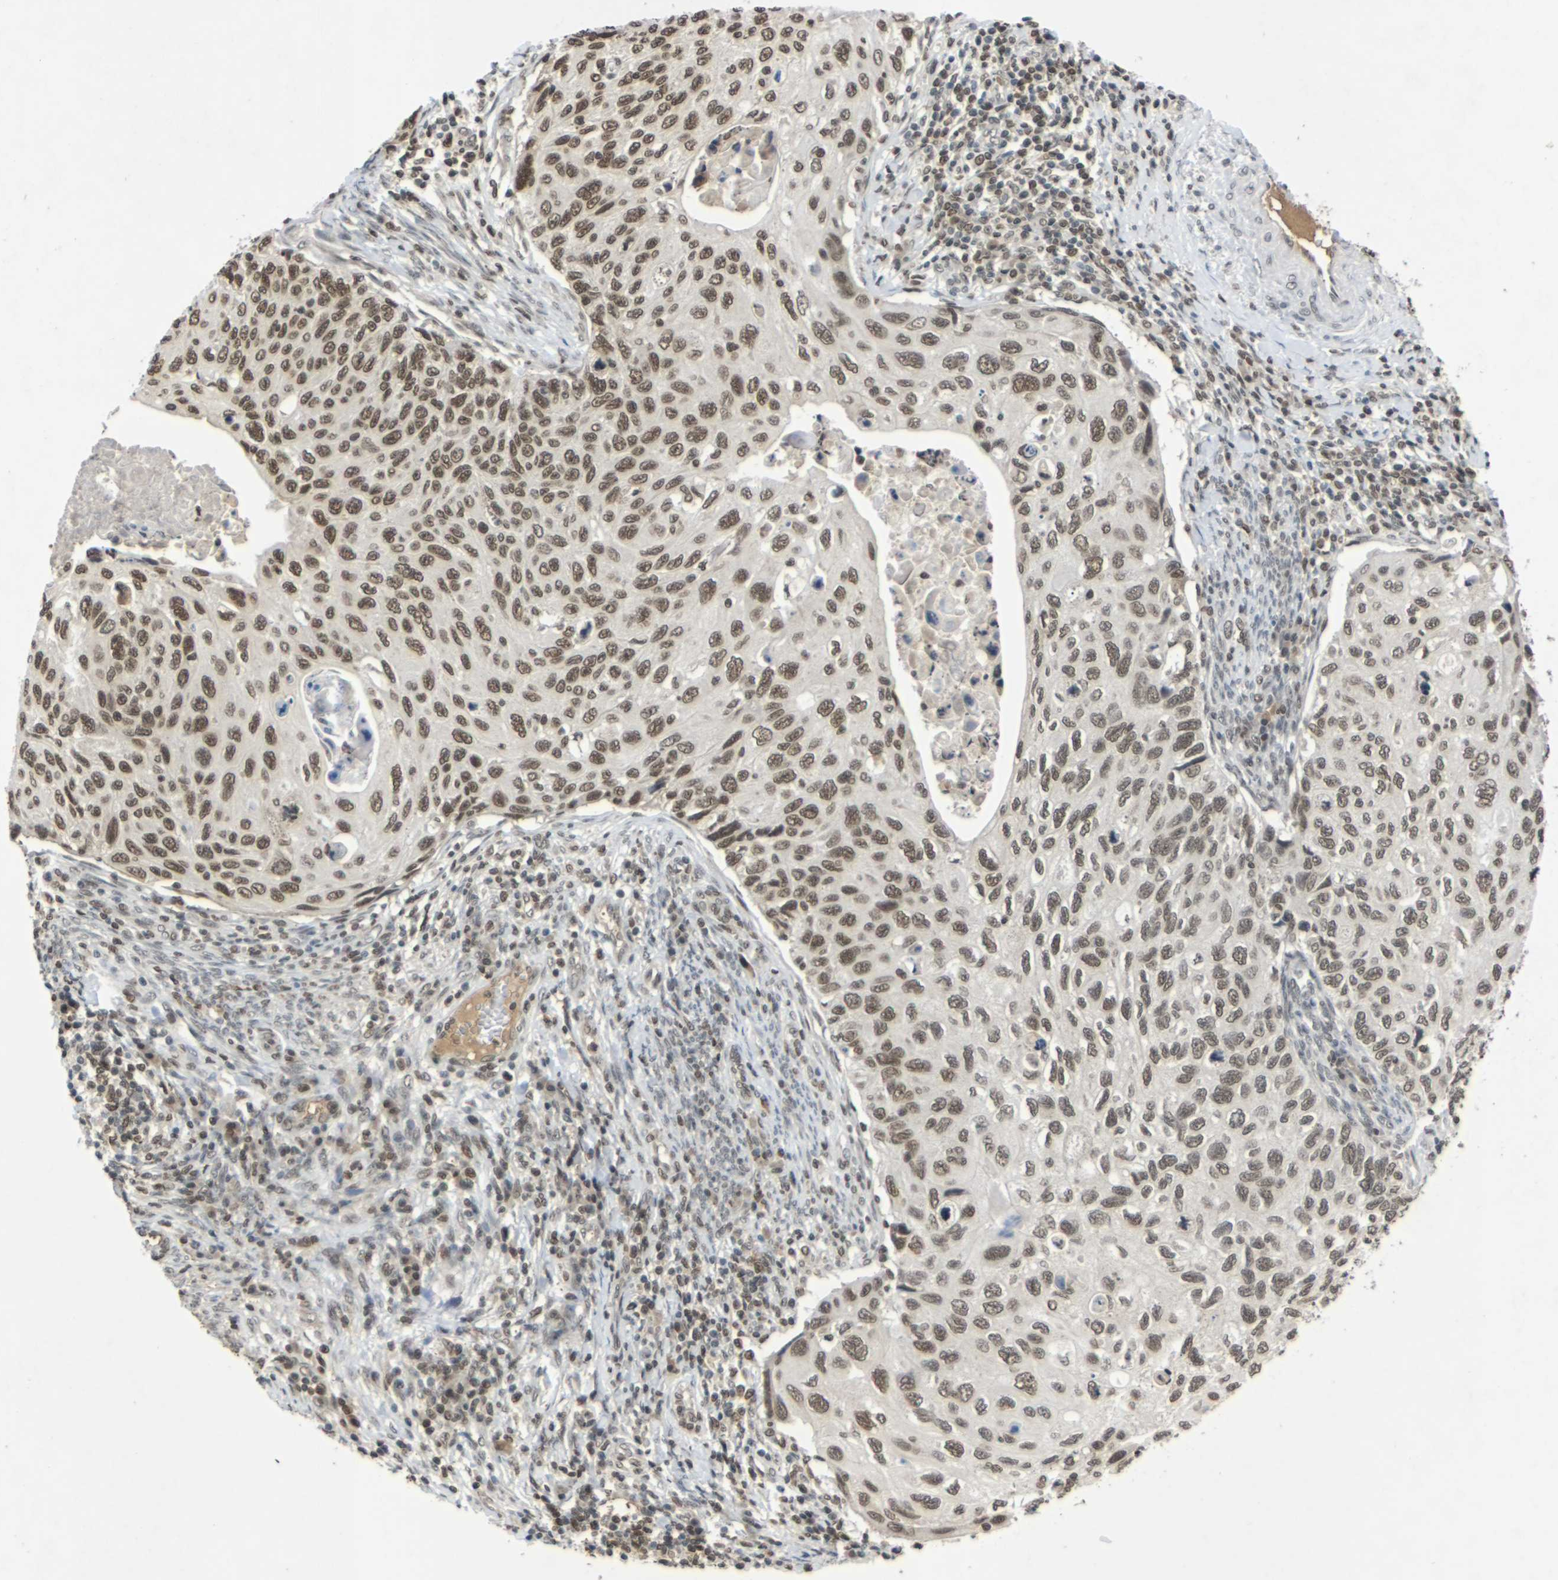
{"staining": {"intensity": "moderate", "quantity": ">75%", "location": "nuclear"}, "tissue": "cervical cancer", "cell_type": "Tumor cells", "image_type": "cancer", "snomed": [{"axis": "morphology", "description": "Squamous cell carcinoma, NOS"}, {"axis": "topography", "description": "Cervix"}], "caption": "Cervical cancer (squamous cell carcinoma) tissue demonstrates moderate nuclear staining in about >75% of tumor cells", "gene": "NELFA", "patient": {"sex": "female", "age": 70}}